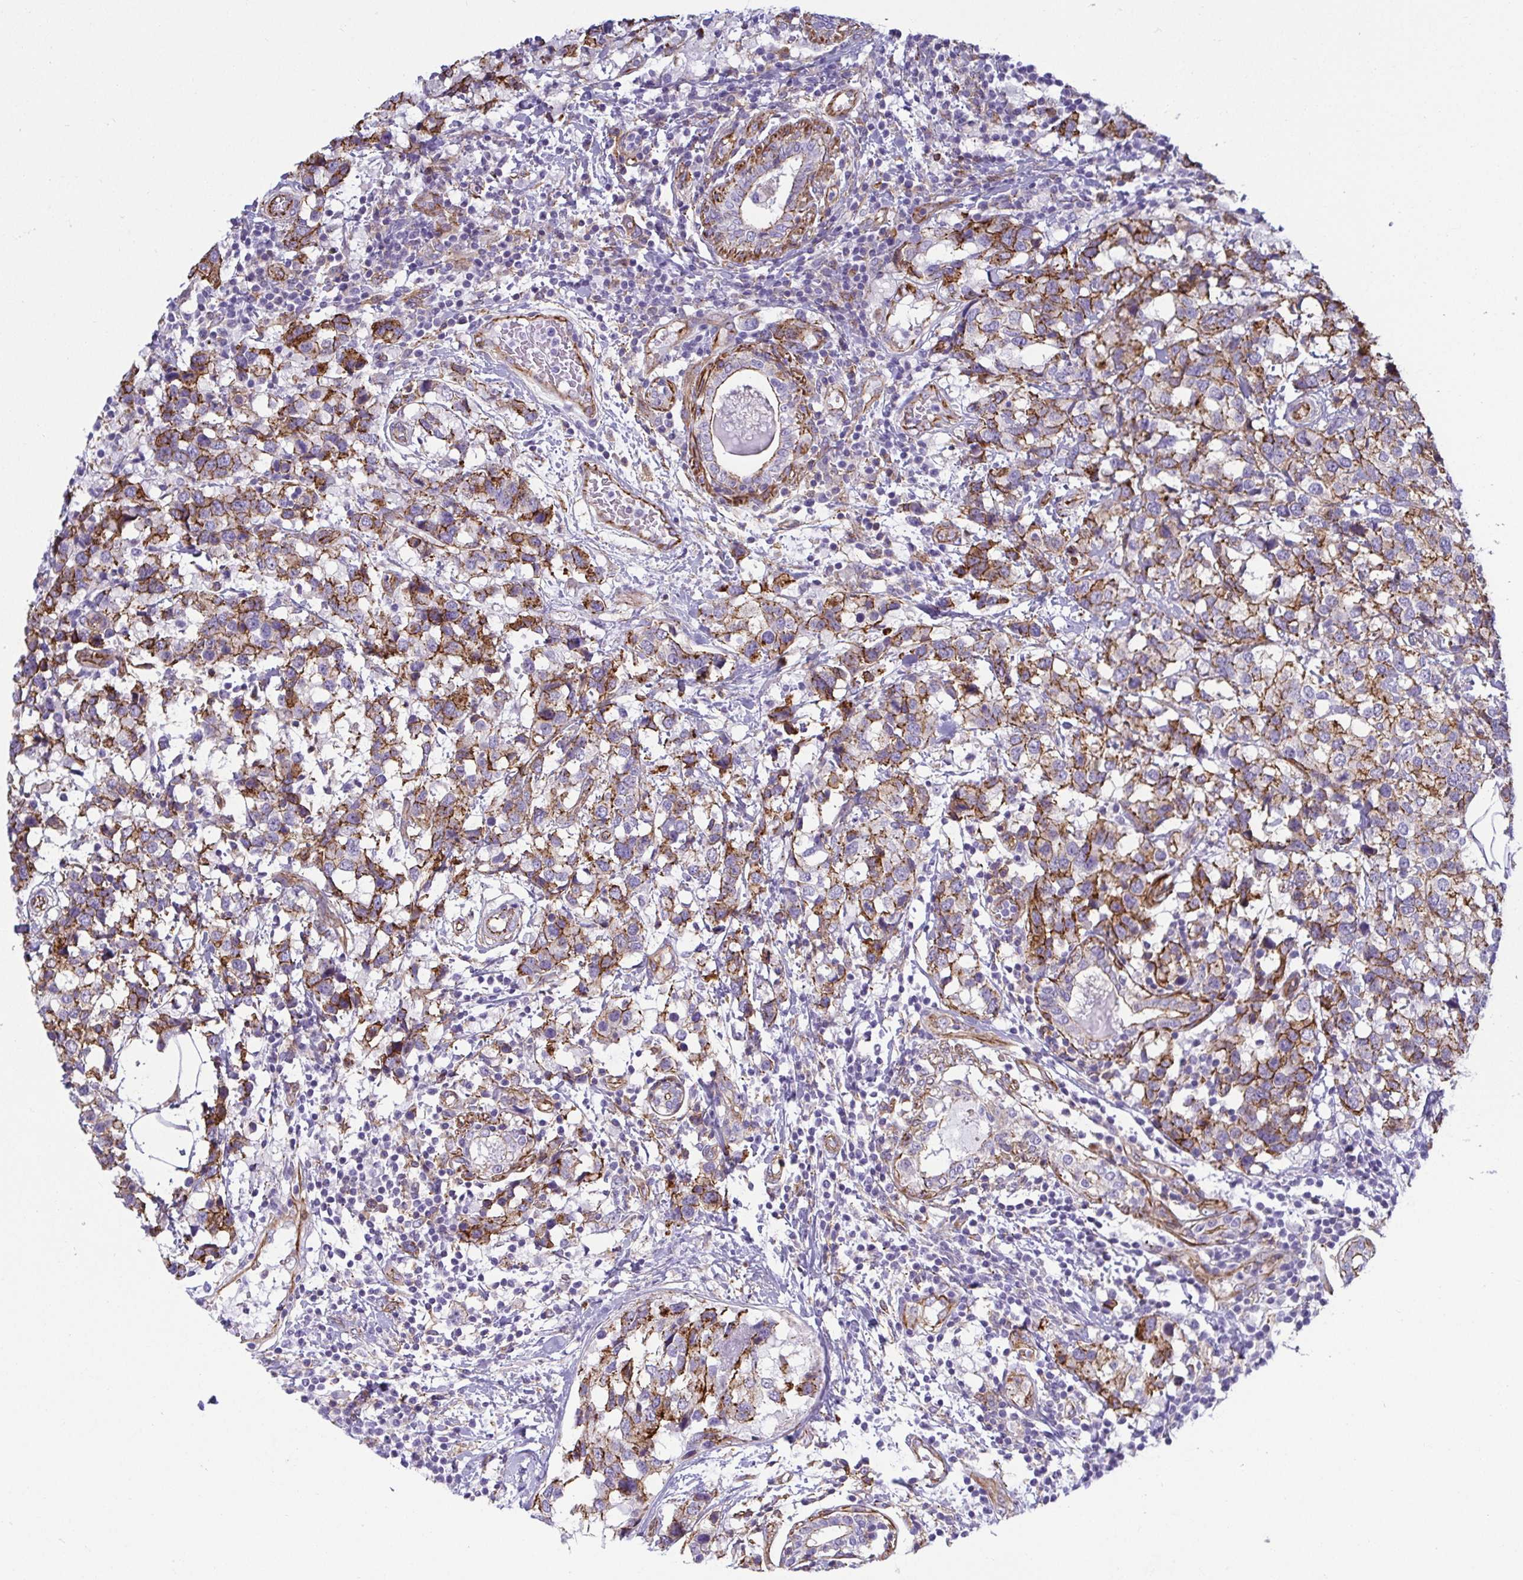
{"staining": {"intensity": "moderate", "quantity": ">75%", "location": "cytoplasmic/membranous"}, "tissue": "breast cancer", "cell_type": "Tumor cells", "image_type": "cancer", "snomed": [{"axis": "morphology", "description": "Lobular carcinoma"}, {"axis": "topography", "description": "Breast"}], "caption": "DAB immunohistochemical staining of breast cancer shows moderate cytoplasmic/membranous protein positivity in approximately >75% of tumor cells.", "gene": "LIMA1", "patient": {"sex": "female", "age": 59}}